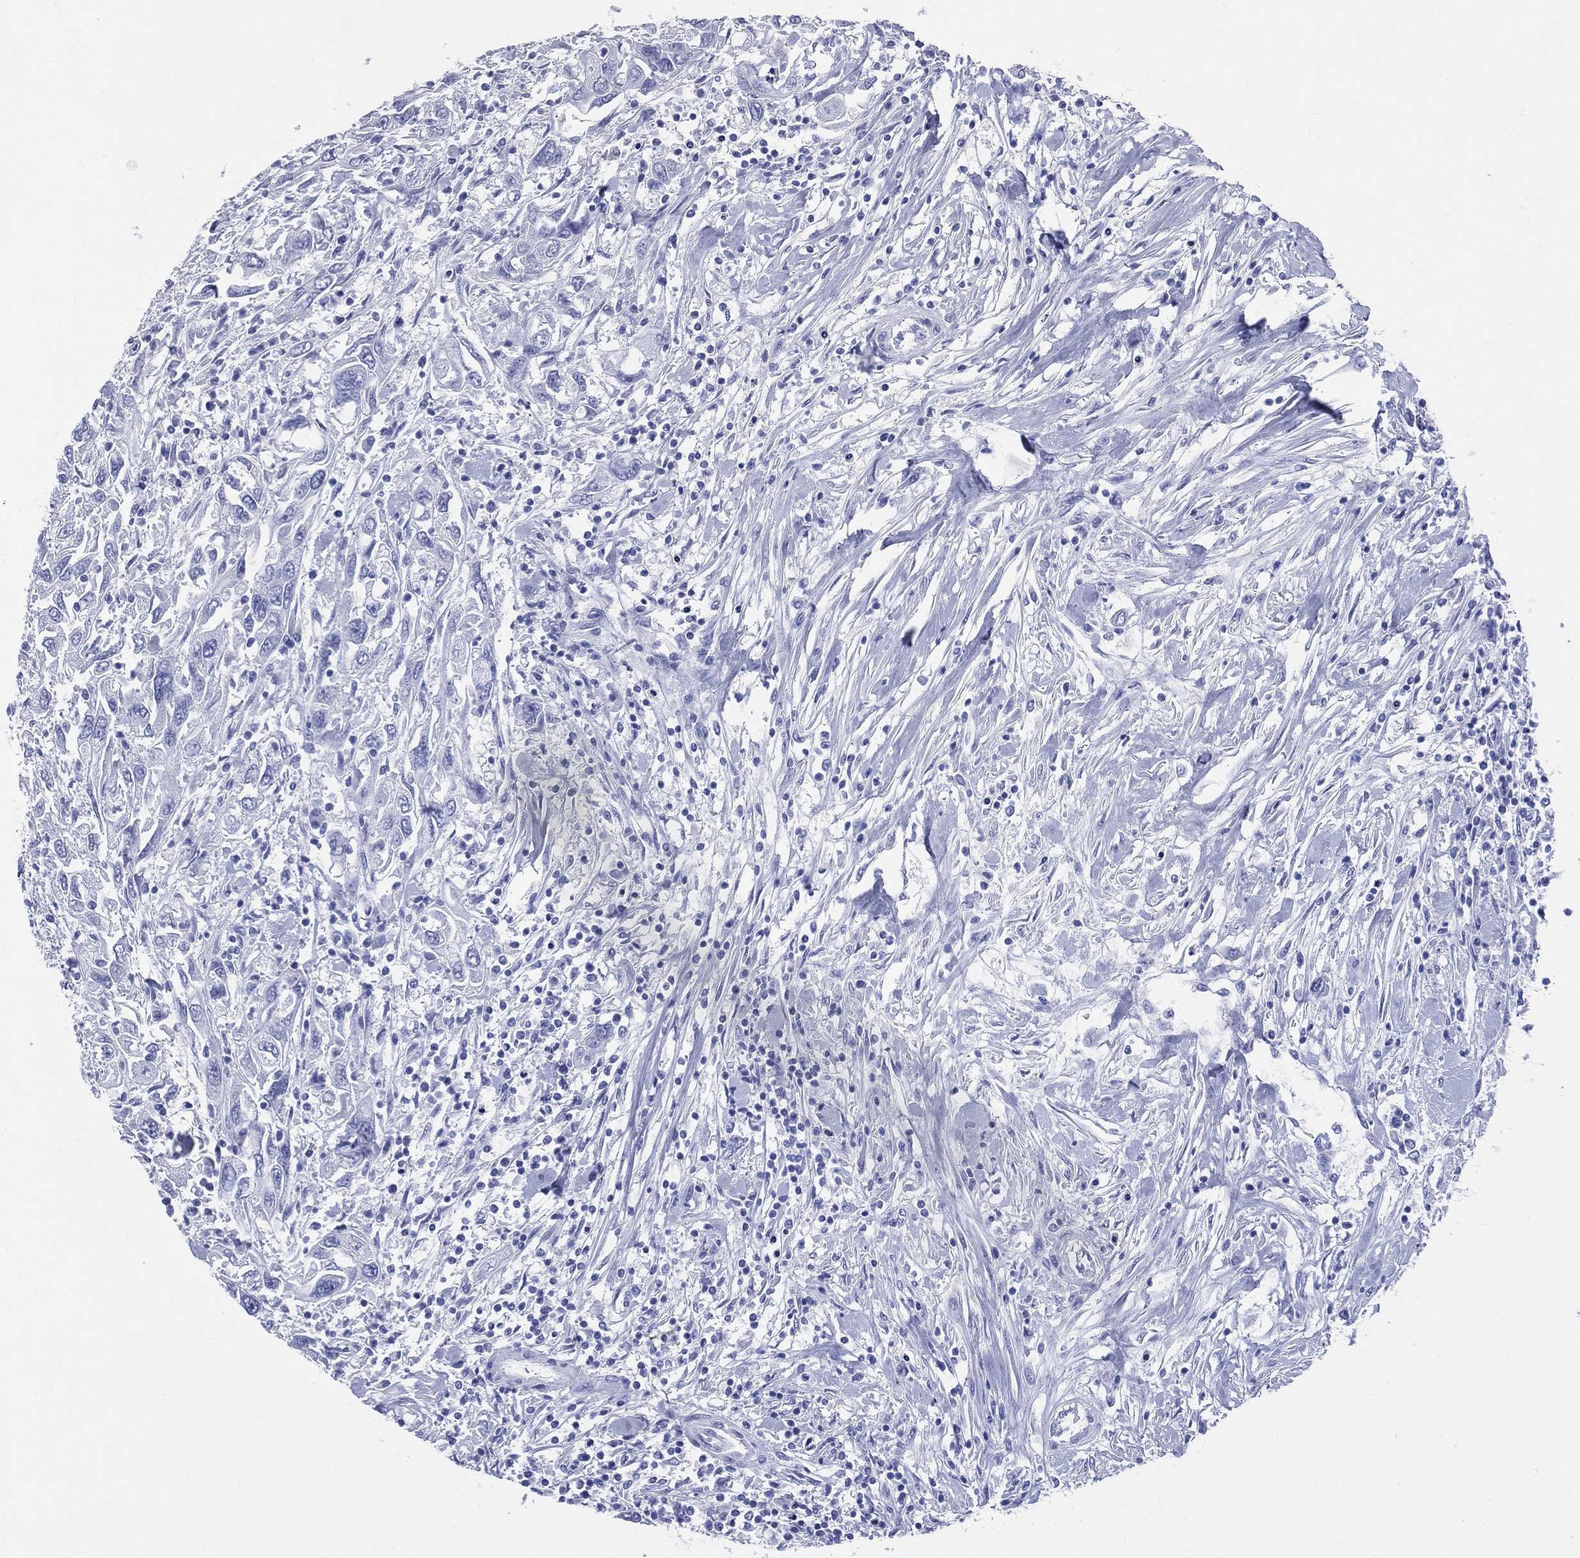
{"staining": {"intensity": "negative", "quantity": "none", "location": "none"}, "tissue": "urothelial cancer", "cell_type": "Tumor cells", "image_type": "cancer", "snomed": [{"axis": "morphology", "description": "Urothelial carcinoma, High grade"}, {"axis": "topography", "description": "Urinary bladder"}], "caption": "Tumor cells show no significant protein staining in high-grade urothelial carcinoma.", "gene": "SYP", "patient": {"sex": "male", "age": 76}}